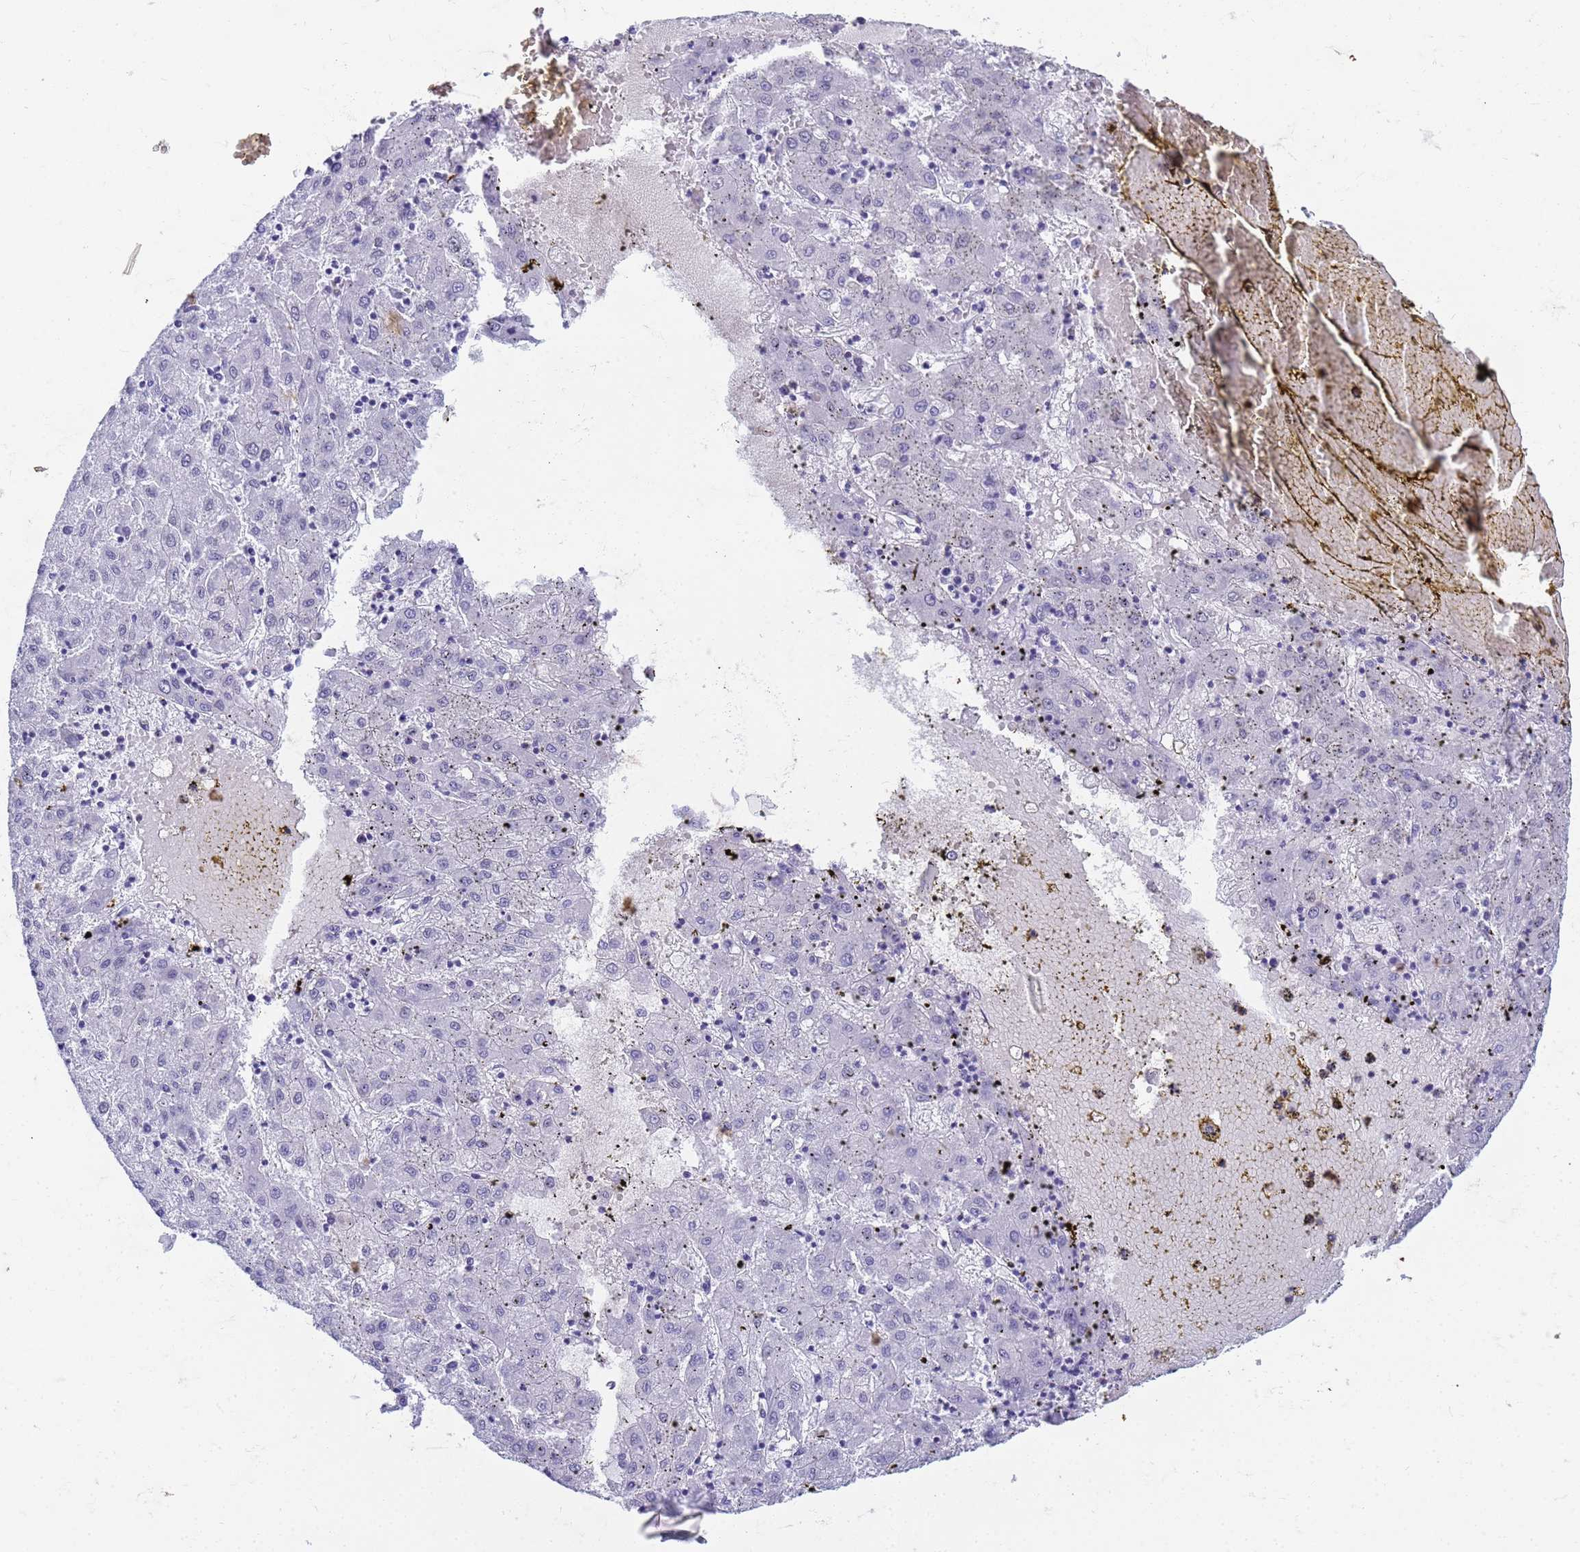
{"staining": {"intensity": "negative", "quantity": "none", "location": "none"}, "tissue": "liver cancer", "cell_type": "Tumor cells", "image_type": "cancer", "snomed": [{"axis": "morphology", "description": "Carcinoma, Hepatocellular, NOS"}, {"axis": "topography", "description": "Liver"}], "caption": "Immunohistochemistry (IHC) micrograph of neoplastic tissue: hepatocellular carcinoma (liver) stained with DAB demonstrates no significant protein expression in tumor cells.", "gene": "SLC7A9", "patient": {"sex": "male", "age": 72}}